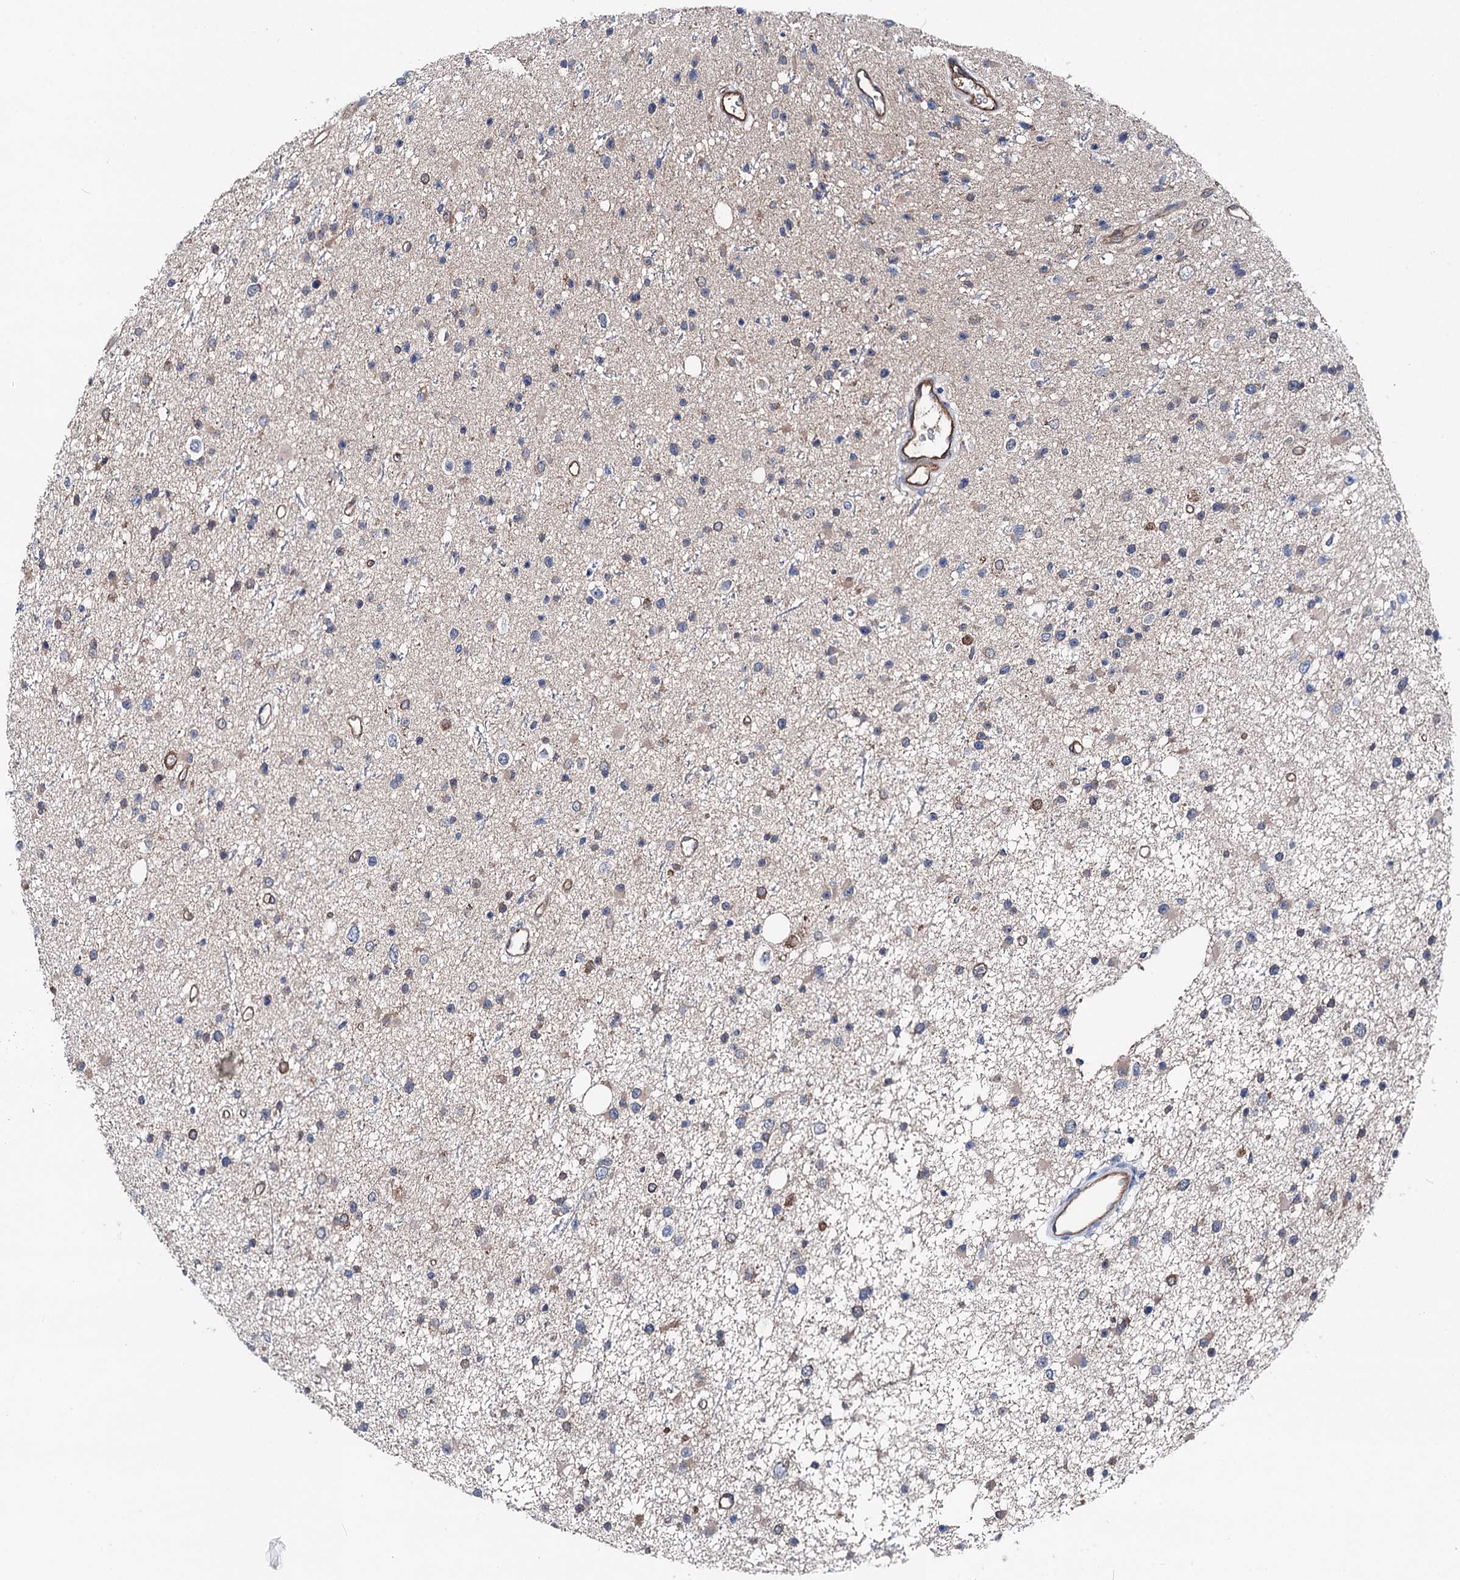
{"staining": {"intensity": "weak", "quantity": "<25%", "location": "cytoplasmic/membranous"}, "tissue": "glioma", "cell_type": "Tumor cells", "image_type": "cancer", "snomed": [{"axis": "morphology", "description": "Glioma, malignant, Low grade"}, {"axis": "topography", "description": "Cerebral cortex"}], "caption": "High magnification brightfield microscopy of glioma stained with DAB (brown) and counterstained with hematoxylin (blue): tumor cells show no significant staining.", "gene": "SHROOM1", "patient": {"sex": "female", "age": 39}}